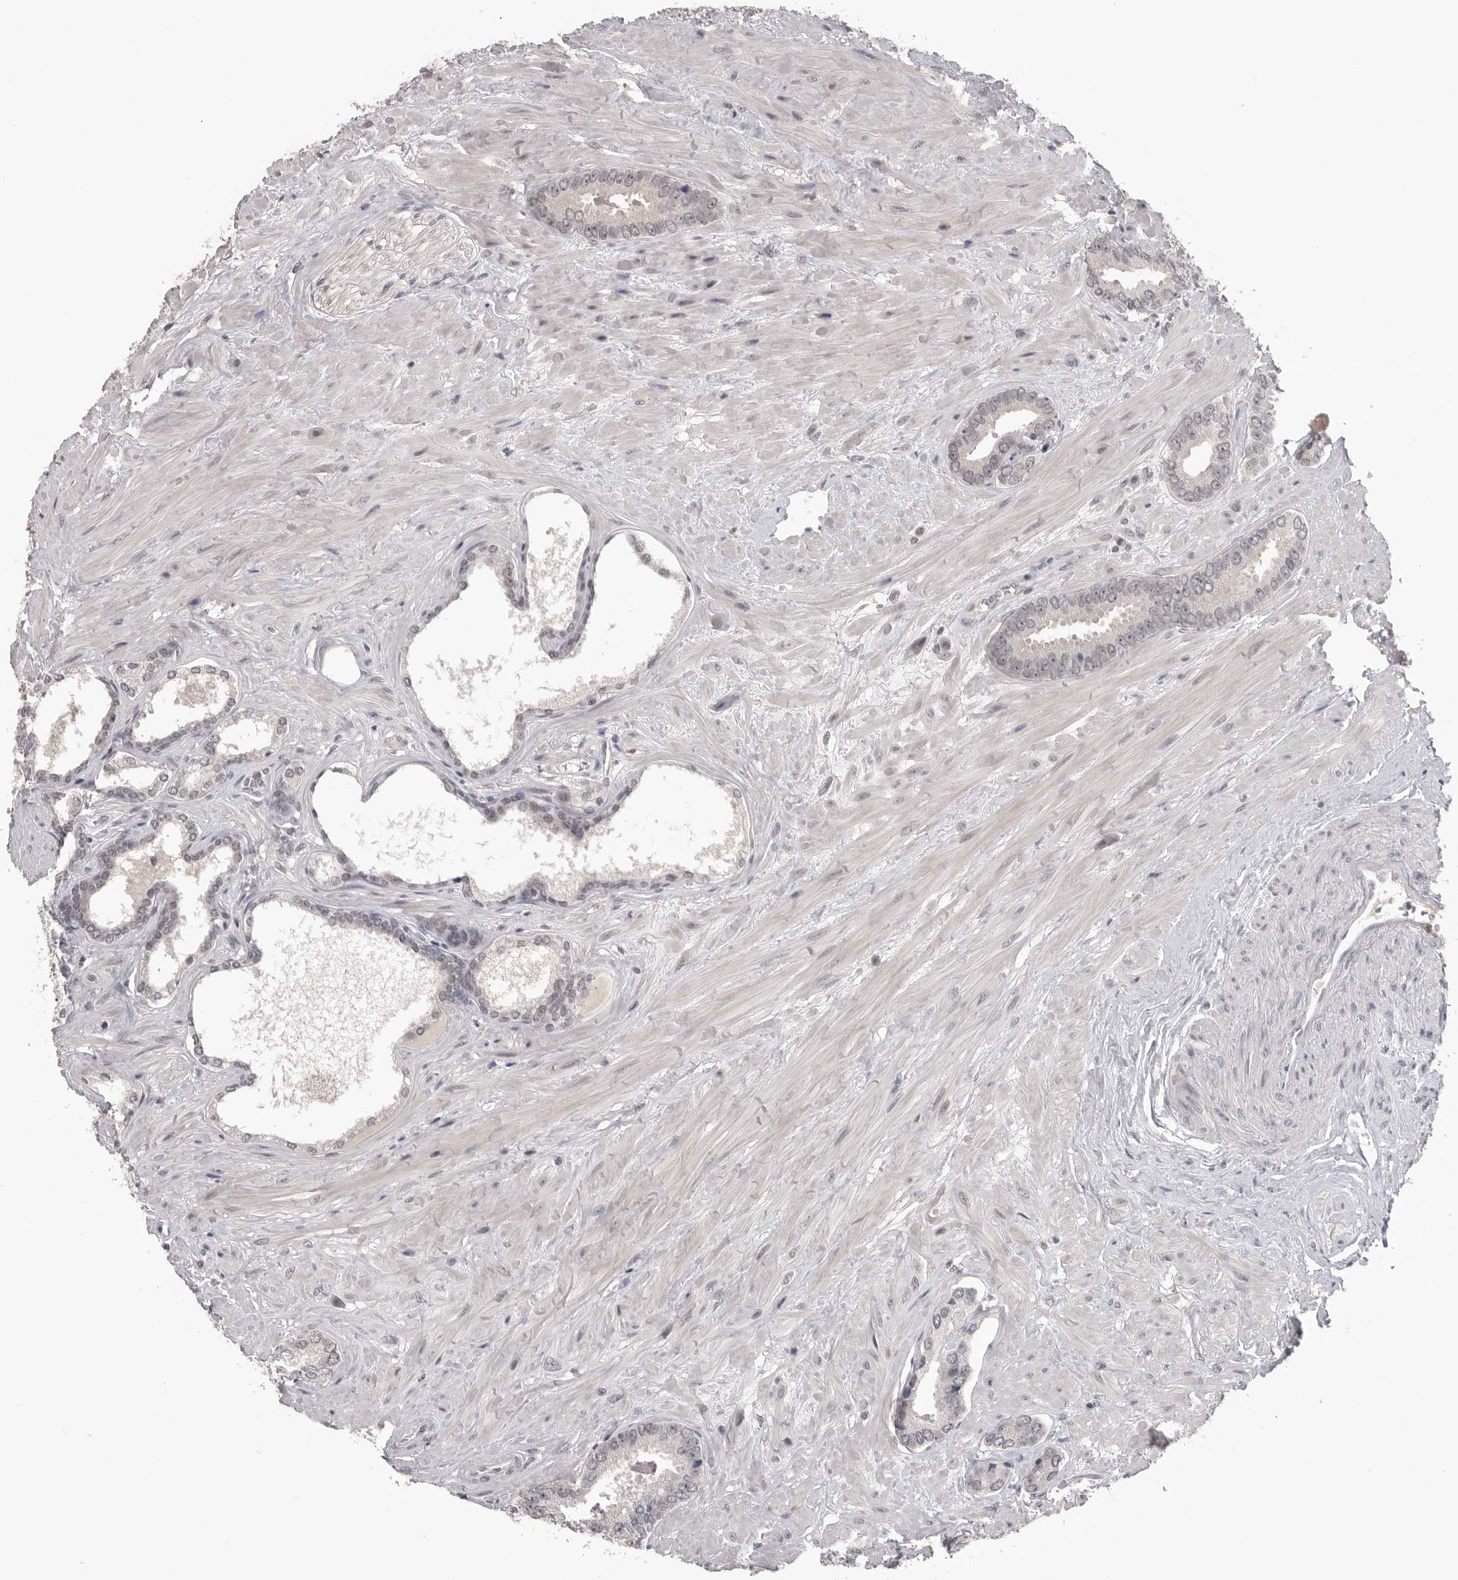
{"staining": {"intensity": "negative", "quantity": "none", "location": "none"}, "tissue": "prostate cancer", "cell_type": "Tumor cells", "image_type": "cancer", "snomed": [{"axis": "morphology", "description": "Adenocarcinoma, Low grade"}, {"axis": "topography", "description": "Prostate"}], "caption": "This is a histopathology image of immunohistochemistry staining of adenocarcinoma (low-grade) (prostate), which shows no staining in tumor cells. (Immunohistochemistry (ihc), brightfield microscopy, high magnification).", "gene": "DLG2", "patient": {"sex": "male", "age": 71}}